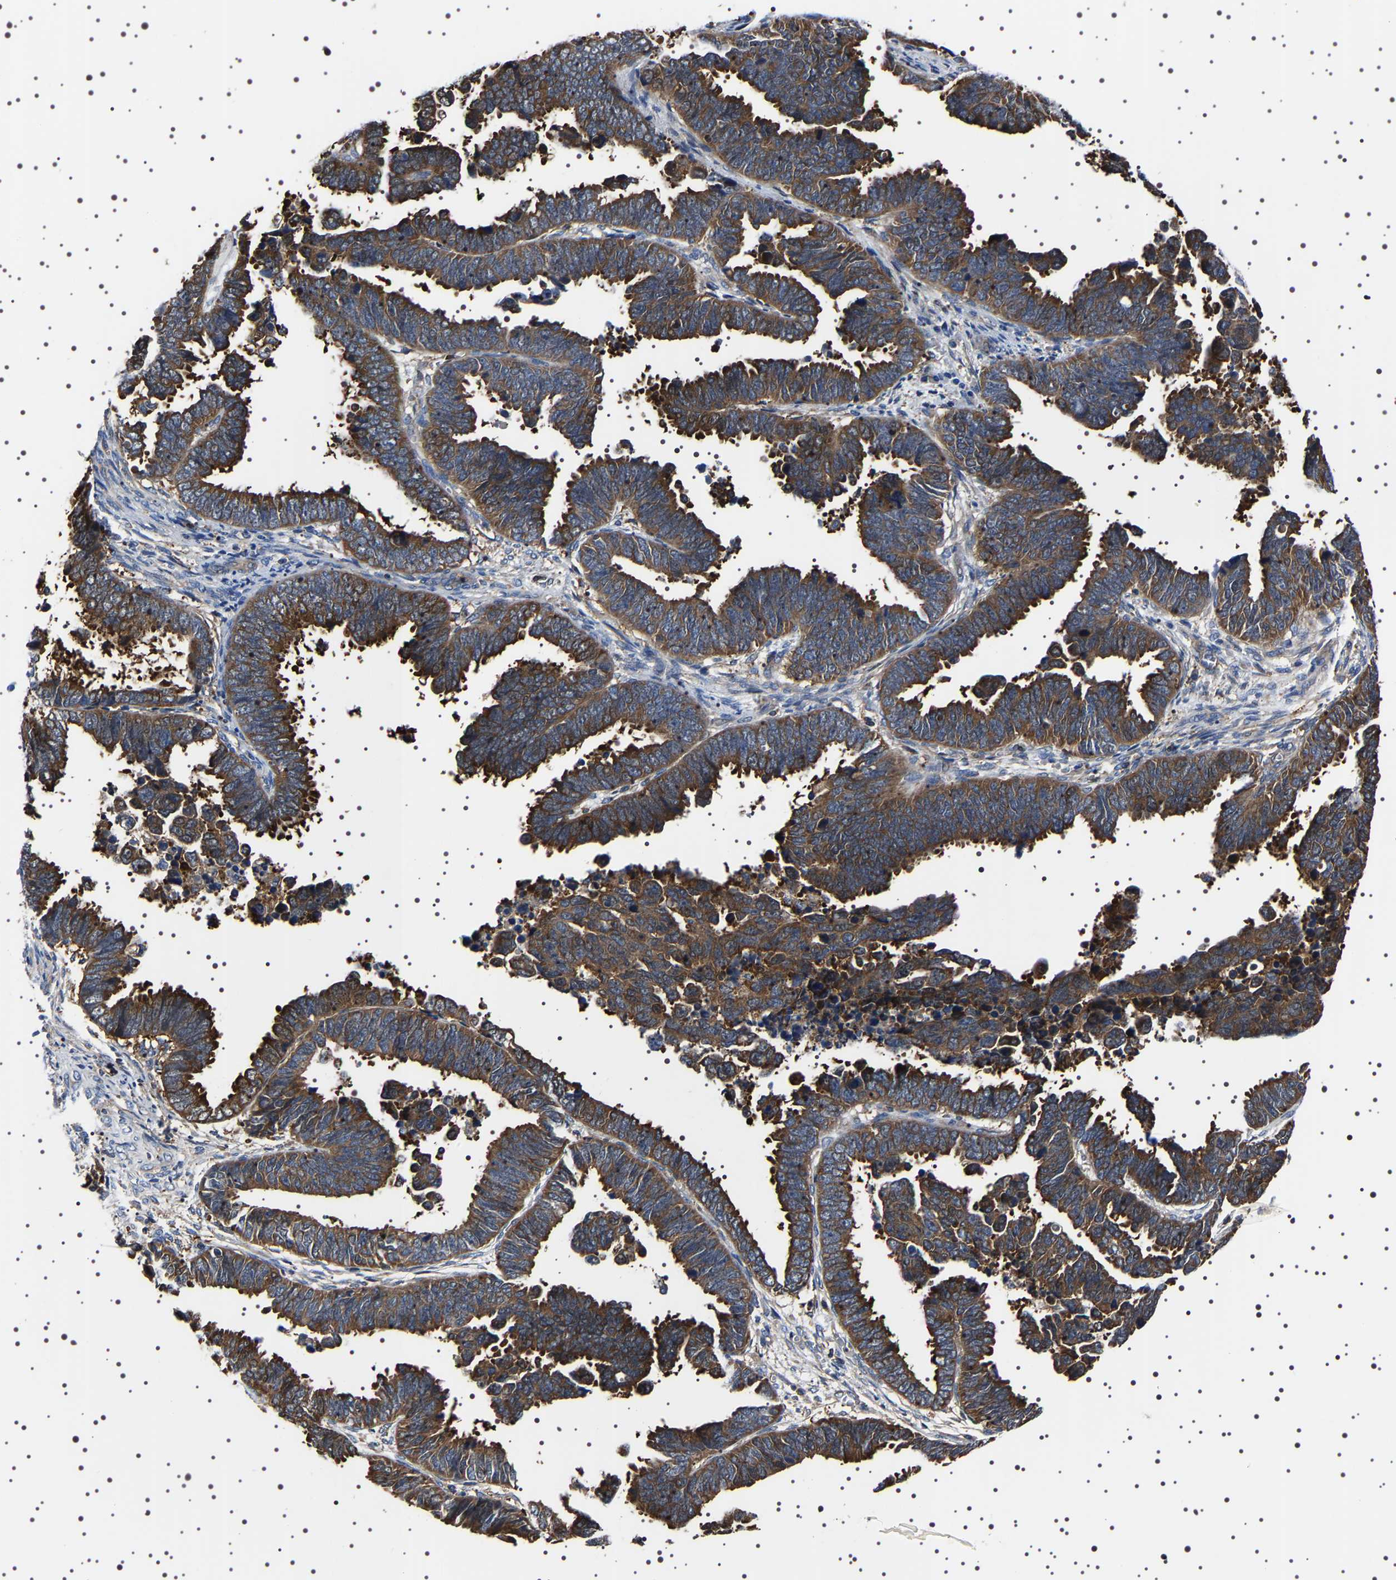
{"staining": {"intensity": "strong", "quantity": ">75%", "location": "cytoplasmic/membranous"}, "tissue": "endometrial cancer", "cell_type": "Tumor cells", "image_type": "cancer", "snomed": [{"axis": "morphology", "description": "Adenocarcinoma, NOS"}, {"axis": "topography", "description": "Endometrium"}], "caption": "A brown stain shows strong cytoplasmic/membranous staining of a protein in endometrial cancer (adenocarcinoma) tumor cells.", "gene": "WDR1", "patient": {"sex": "female", "age": 75}}